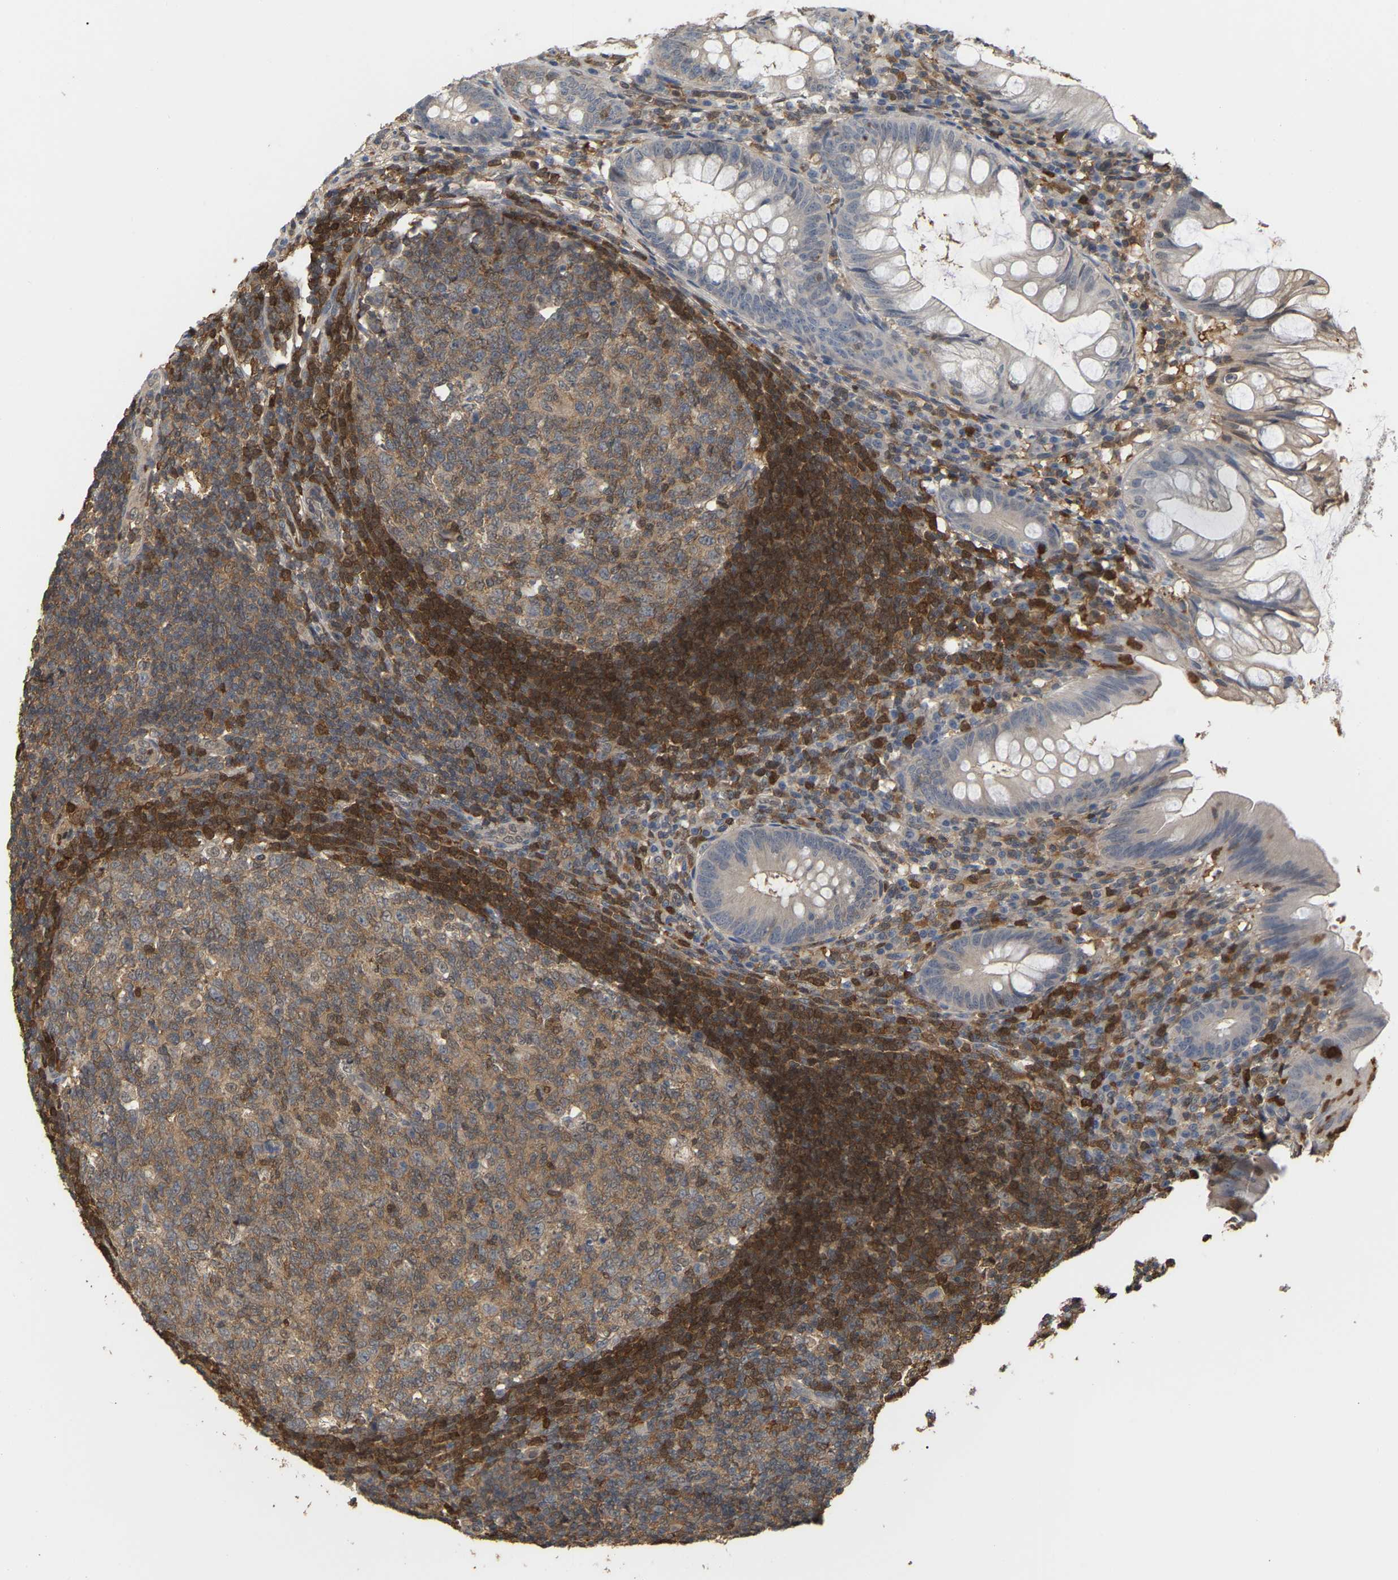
{"staining": {"intensity": "weak", "quantity": "<25%", "location": "cytoplasmic/membranous"}, "tissue": "appendix", "cell_type": "Glandular cells", "image_type": "normal", "snomed": [{"axis": "morphology", "description": "Normal tissue, NOS"}, {"axis": "topography", "description": "Appendix"}], "caption": "Micrograph shows no significant protein staining in glandular cells of benign appendix.", "gene": "MTPN", "patient": {"sex": "male", "age": 56}}